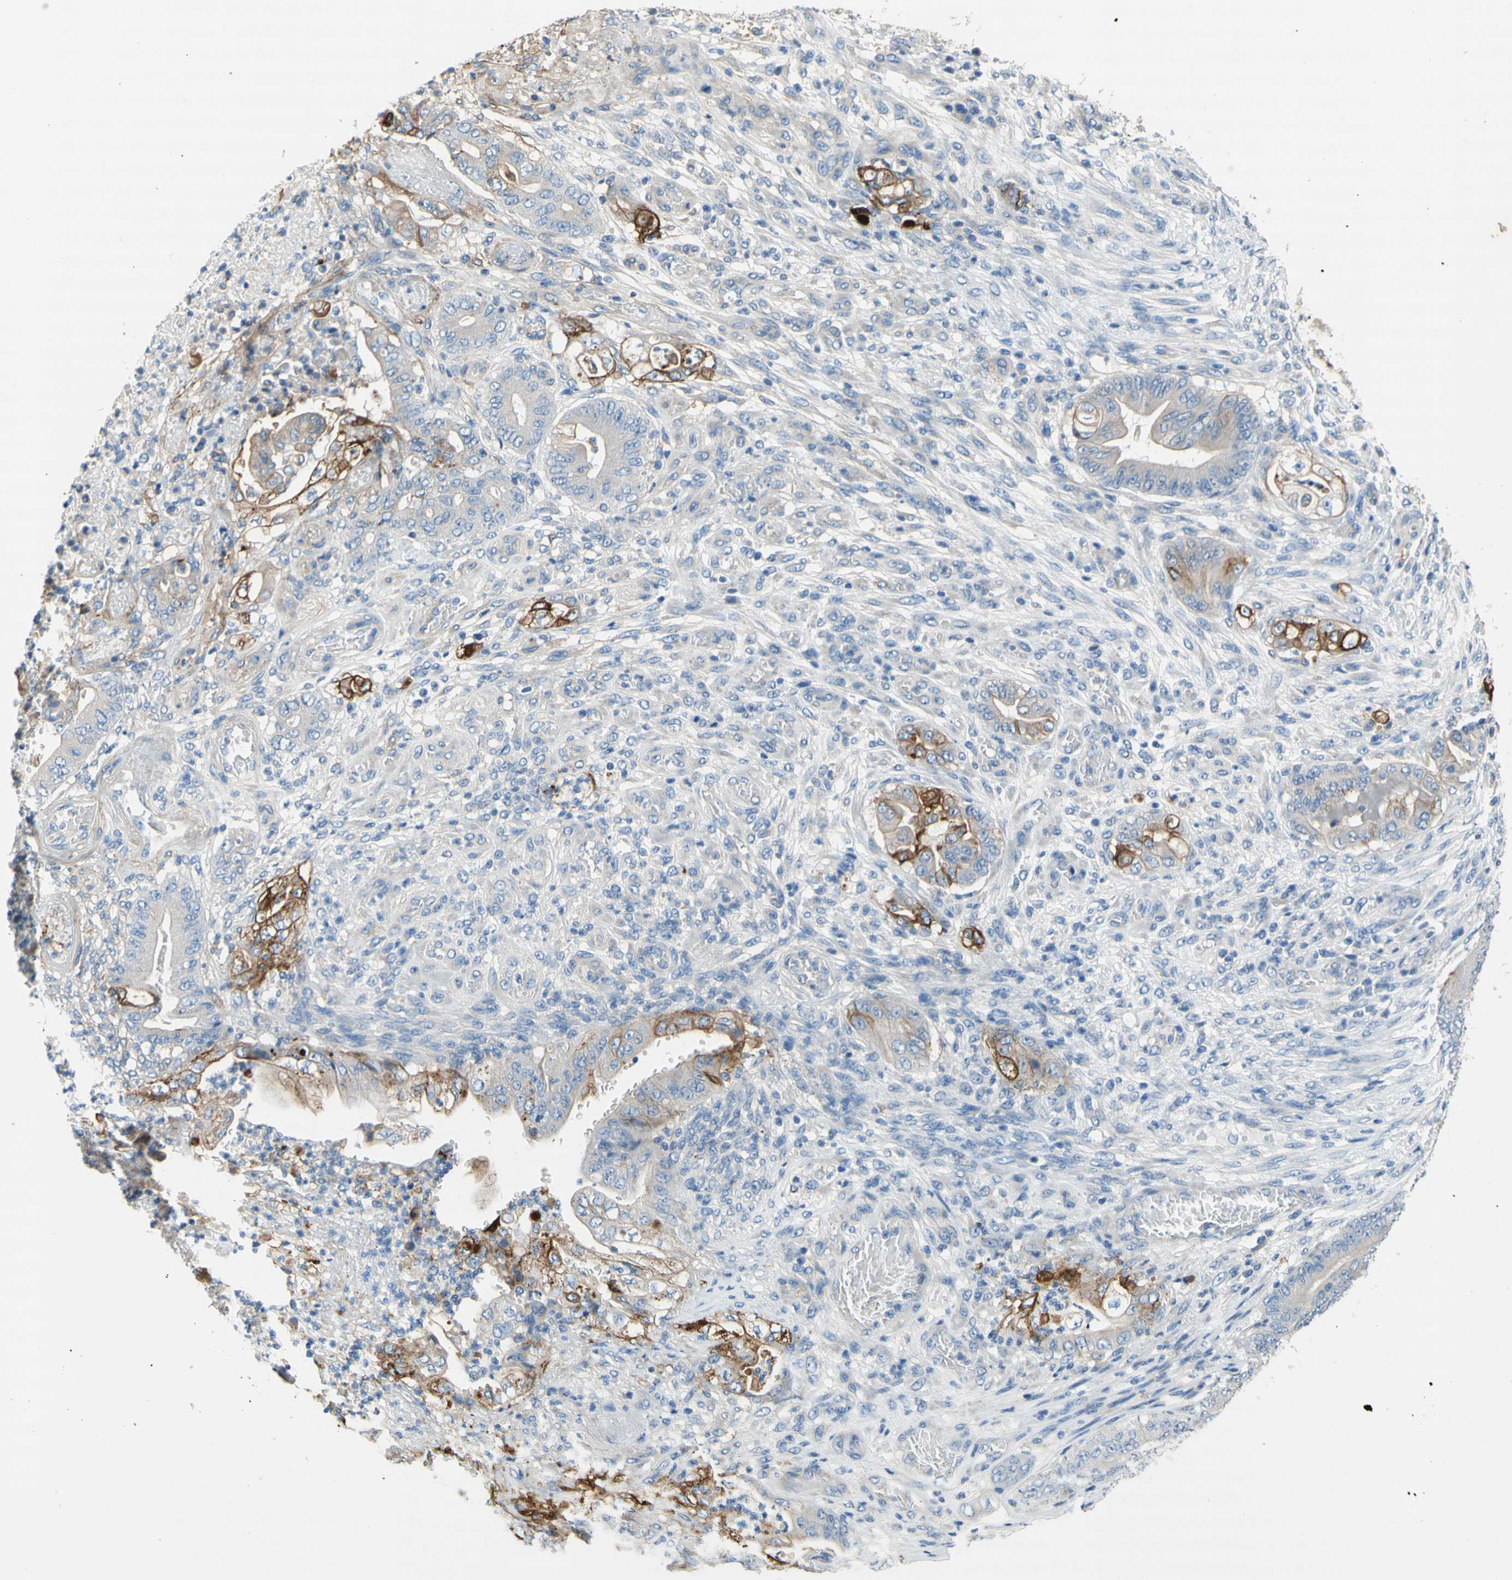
{"staining": {"intensity": "strong", "quantity": "<25%", "location": "cytoplasmic/membranous"}, "tissue": "stomach cancer", "cell_type": "Tumor cells", "image_type": "cancer", "snomed": [{"axis": "morphology", "description": "Adenocarcinoma, NOS"}, {"axis": "topography", "description": "Stomach"}], "caption": "DAB immunohistochemical staining of stomach cancer displays strong cytoplasmic/membranous protein positivity in approximately <25% of tumor cells.", "gene": "F3", "patient": {"sex": "female", "age": 73}}